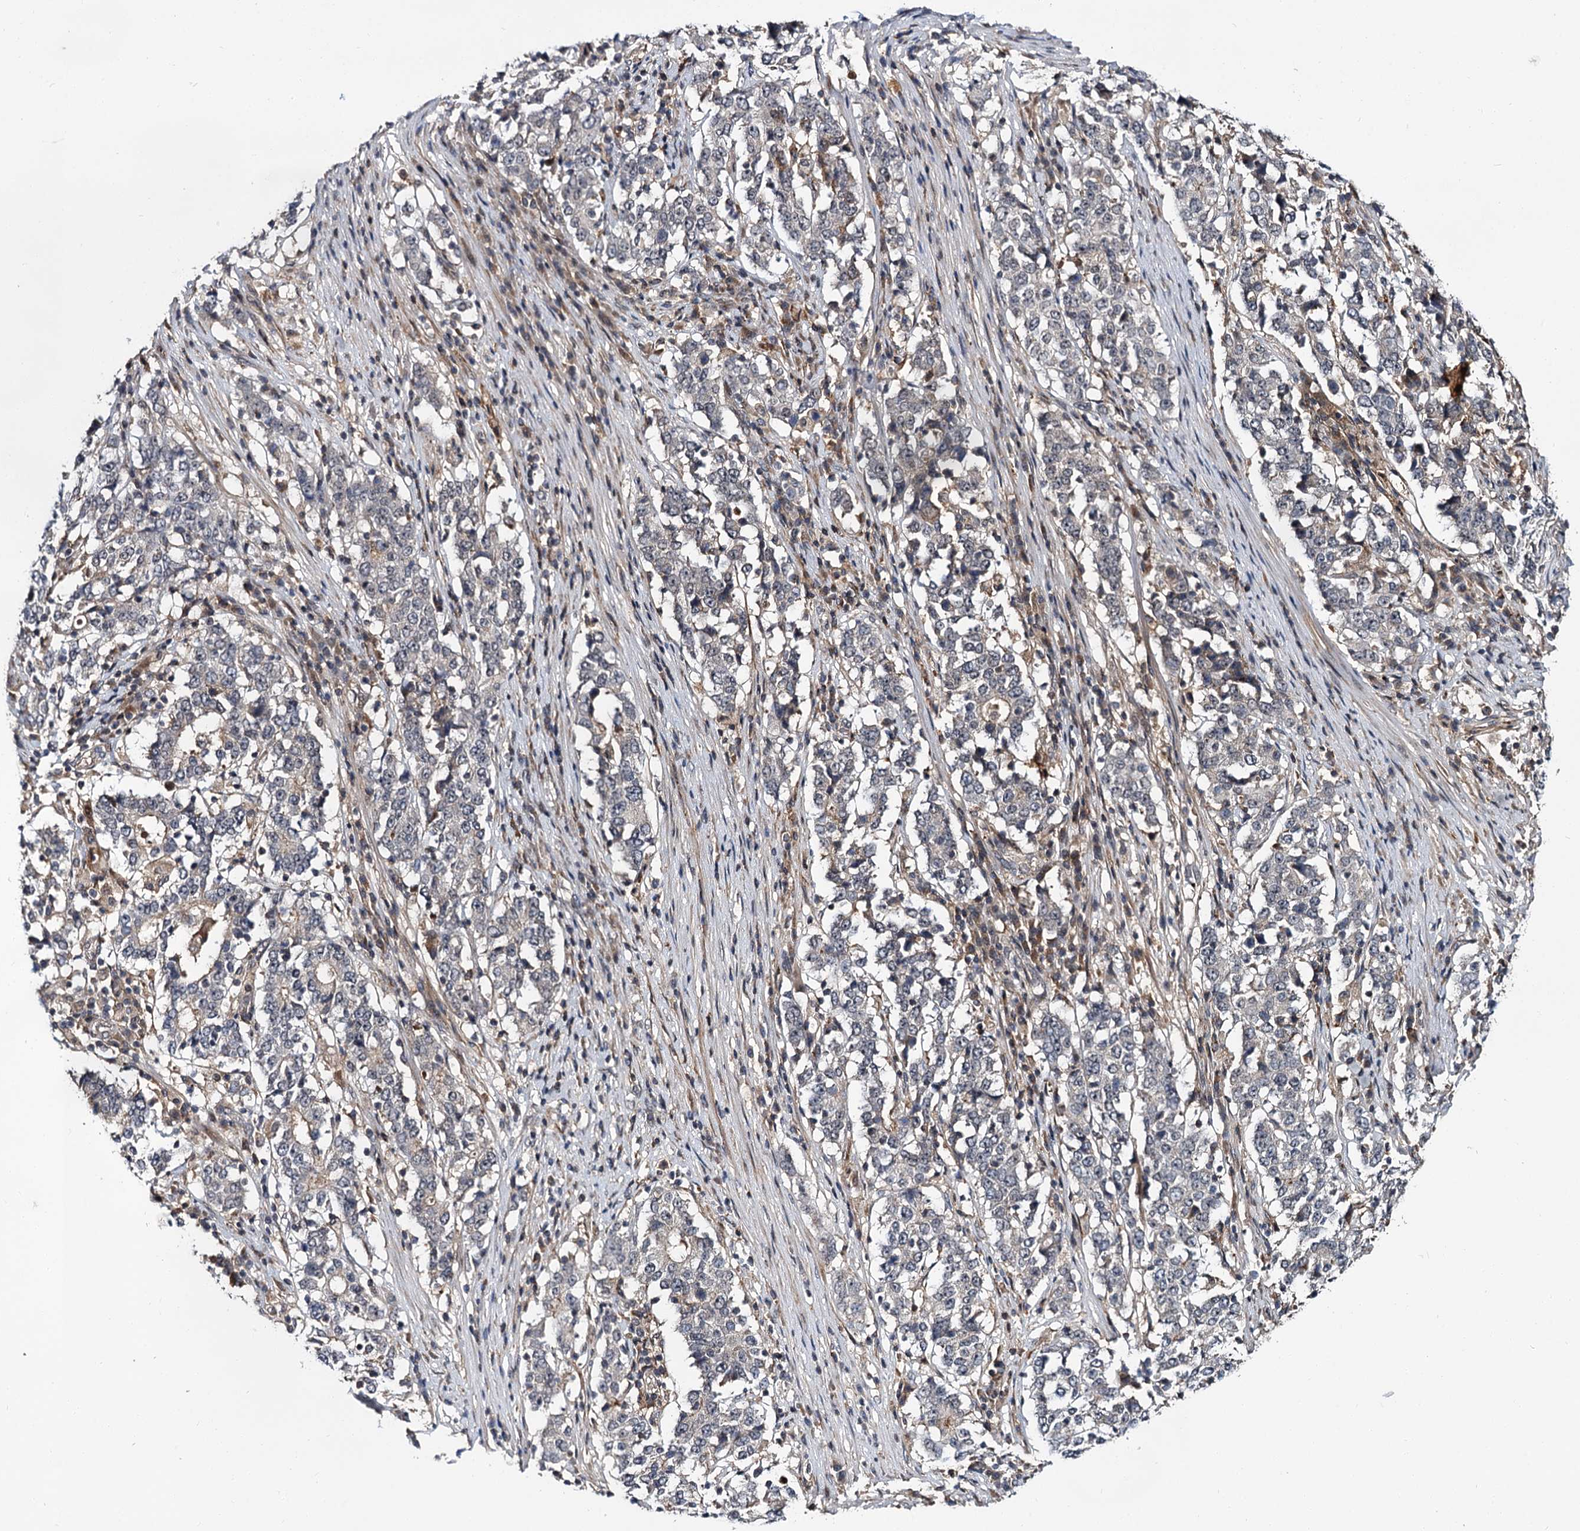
{"staining": {"intensity": "negative", "quantity": "none", "location": "none"}, "tissue": "stomach cancer", "cell_type": "Tumor cells", "image_type": "cancer", "snomed": [{"axis": "morphology", "description": "Adenocarcinoma, NOS"}, {"axis": "topography", "description": "Stomach"}], "caption": "A high-resolution histopathology image shows IHC staining of adenocarcinoma (stomach), which shows no significant positivity in tumor cells.", "gene": "MBD6", "patient": {"sex": "male", "age": 59}}